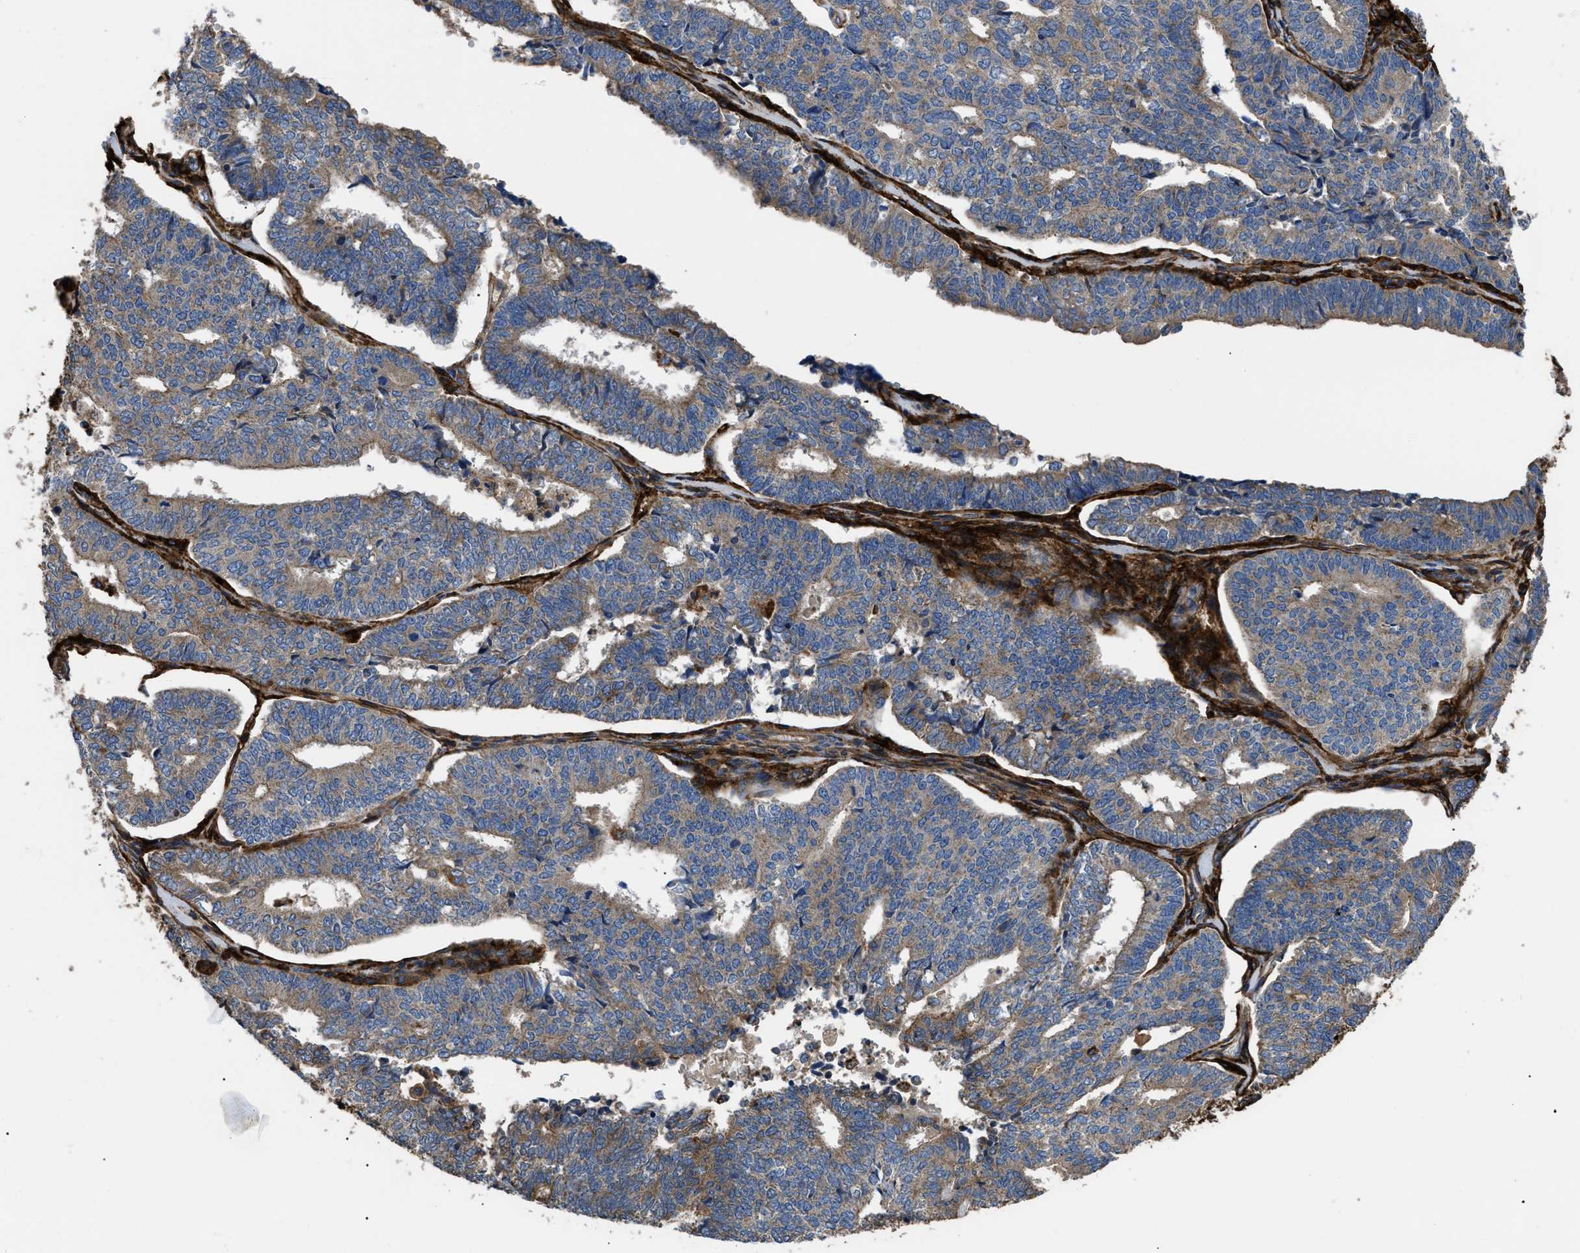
{"staining": {"intensity": "weak", "quantity": ">75%", "location": "cytoplasmic/membranous"}, "tissue": "endometrial cancer", "cell_type": "Tumor cells", "image_type": "cancer", "snomed": [{"axis": "morphology", "description": "Adenocarcinoma, NOS"}, {"axis": "topography", "description": "Endometrium"}], "caption": "Tumor cells show low levels of weak cytoplasmic/membranous staining in about >75% of cells in endometrial cancer.", "gene": "NT5E", "patient": {"sex": "female", "age": 70}}